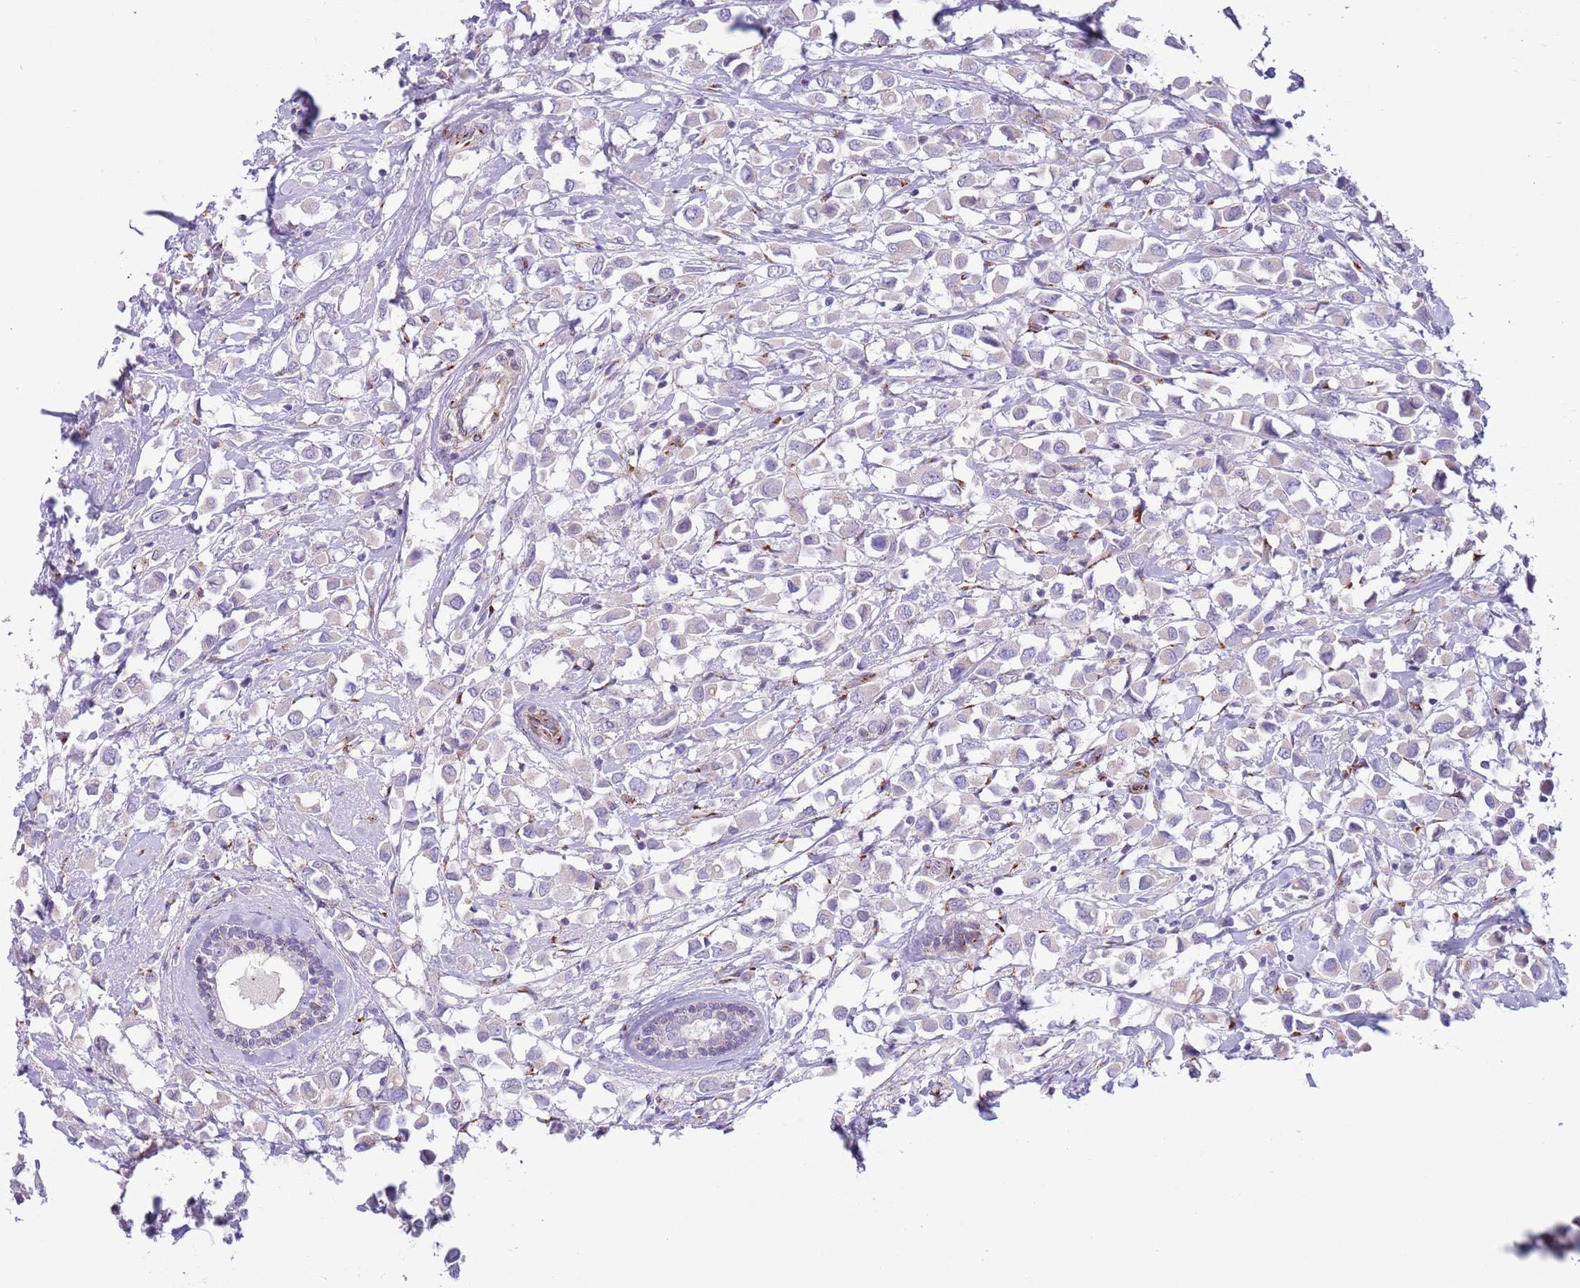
{"staining": {"intensity": "negative", "quantity": "none", "location": "none"}, "tissue": "breast cancer", "cell_type": "Tumor cells", "image_type": "cancer", "snomed": [{"axis": "morphology", "description": "Duct carcinoma"}, {"axis": "topography", "description": "Breast"}], "caption": "Protein analysis of breast infiltrating ductal carcinoma shows no significant staining in tumor cells.", "gene": "C20orf96", "patient": {"sex": "female", "age": 61}}